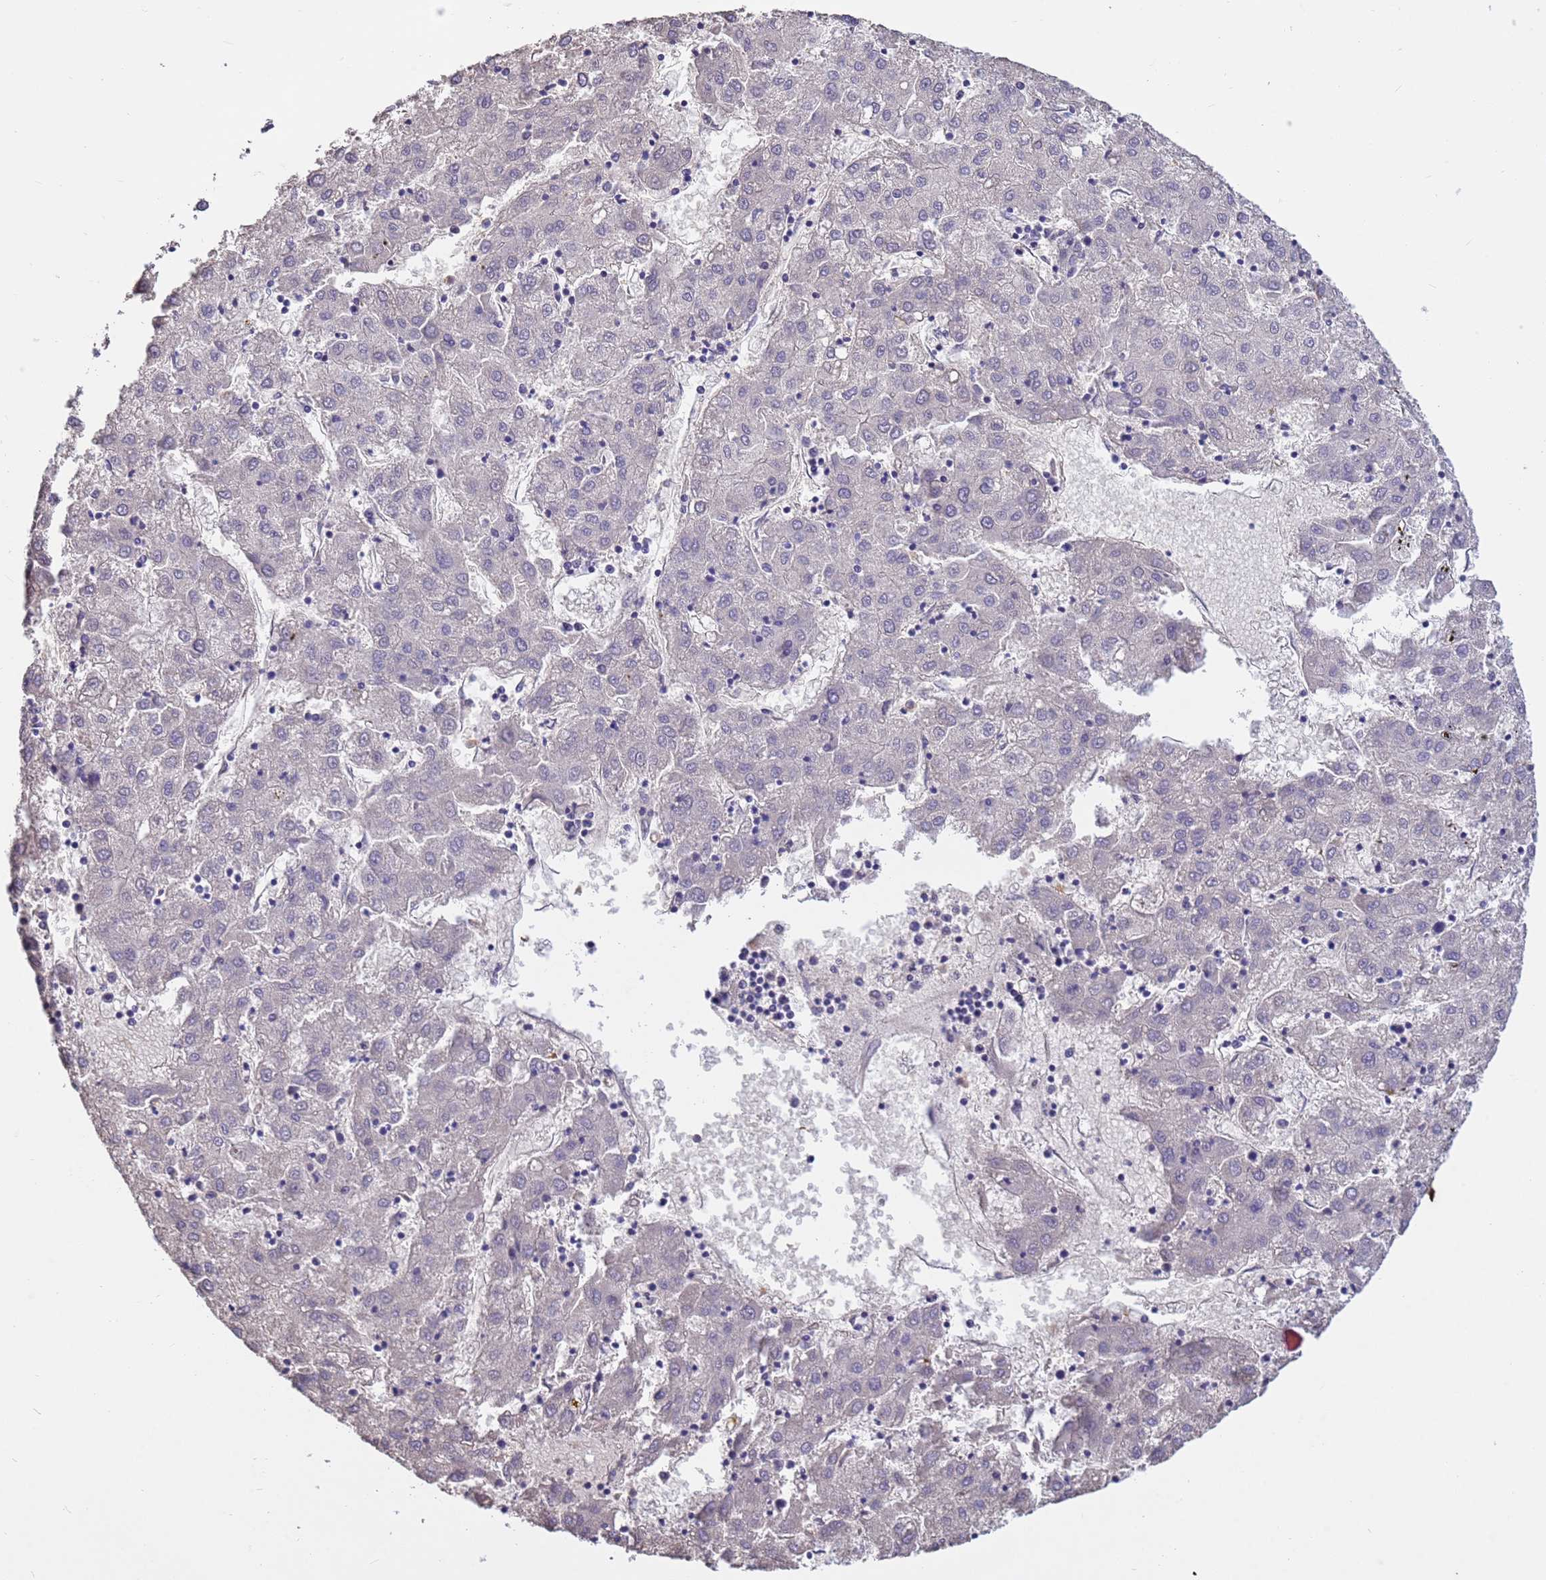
{"staining": {"intensity": "negative", "quantity": "none", "location": "none"}, "tissue": "liver cancer", "cell_type": "Tumor cells", "image_type": "cancer", "snomed": [{"axis": "morphology", "description": "Carcinoma, Hepatocellular, NOS"}, {"axis": "topography", "description": "Liver"}], "caption": "High power microscopy photomicrograph of an immunohistochemistry image of liver cancer (hepatocellular carcinoma), revealing no significant positivity in tumor cells.", "gene": "TCEAL3", "patient": {"sex": "male", "age": 72}}